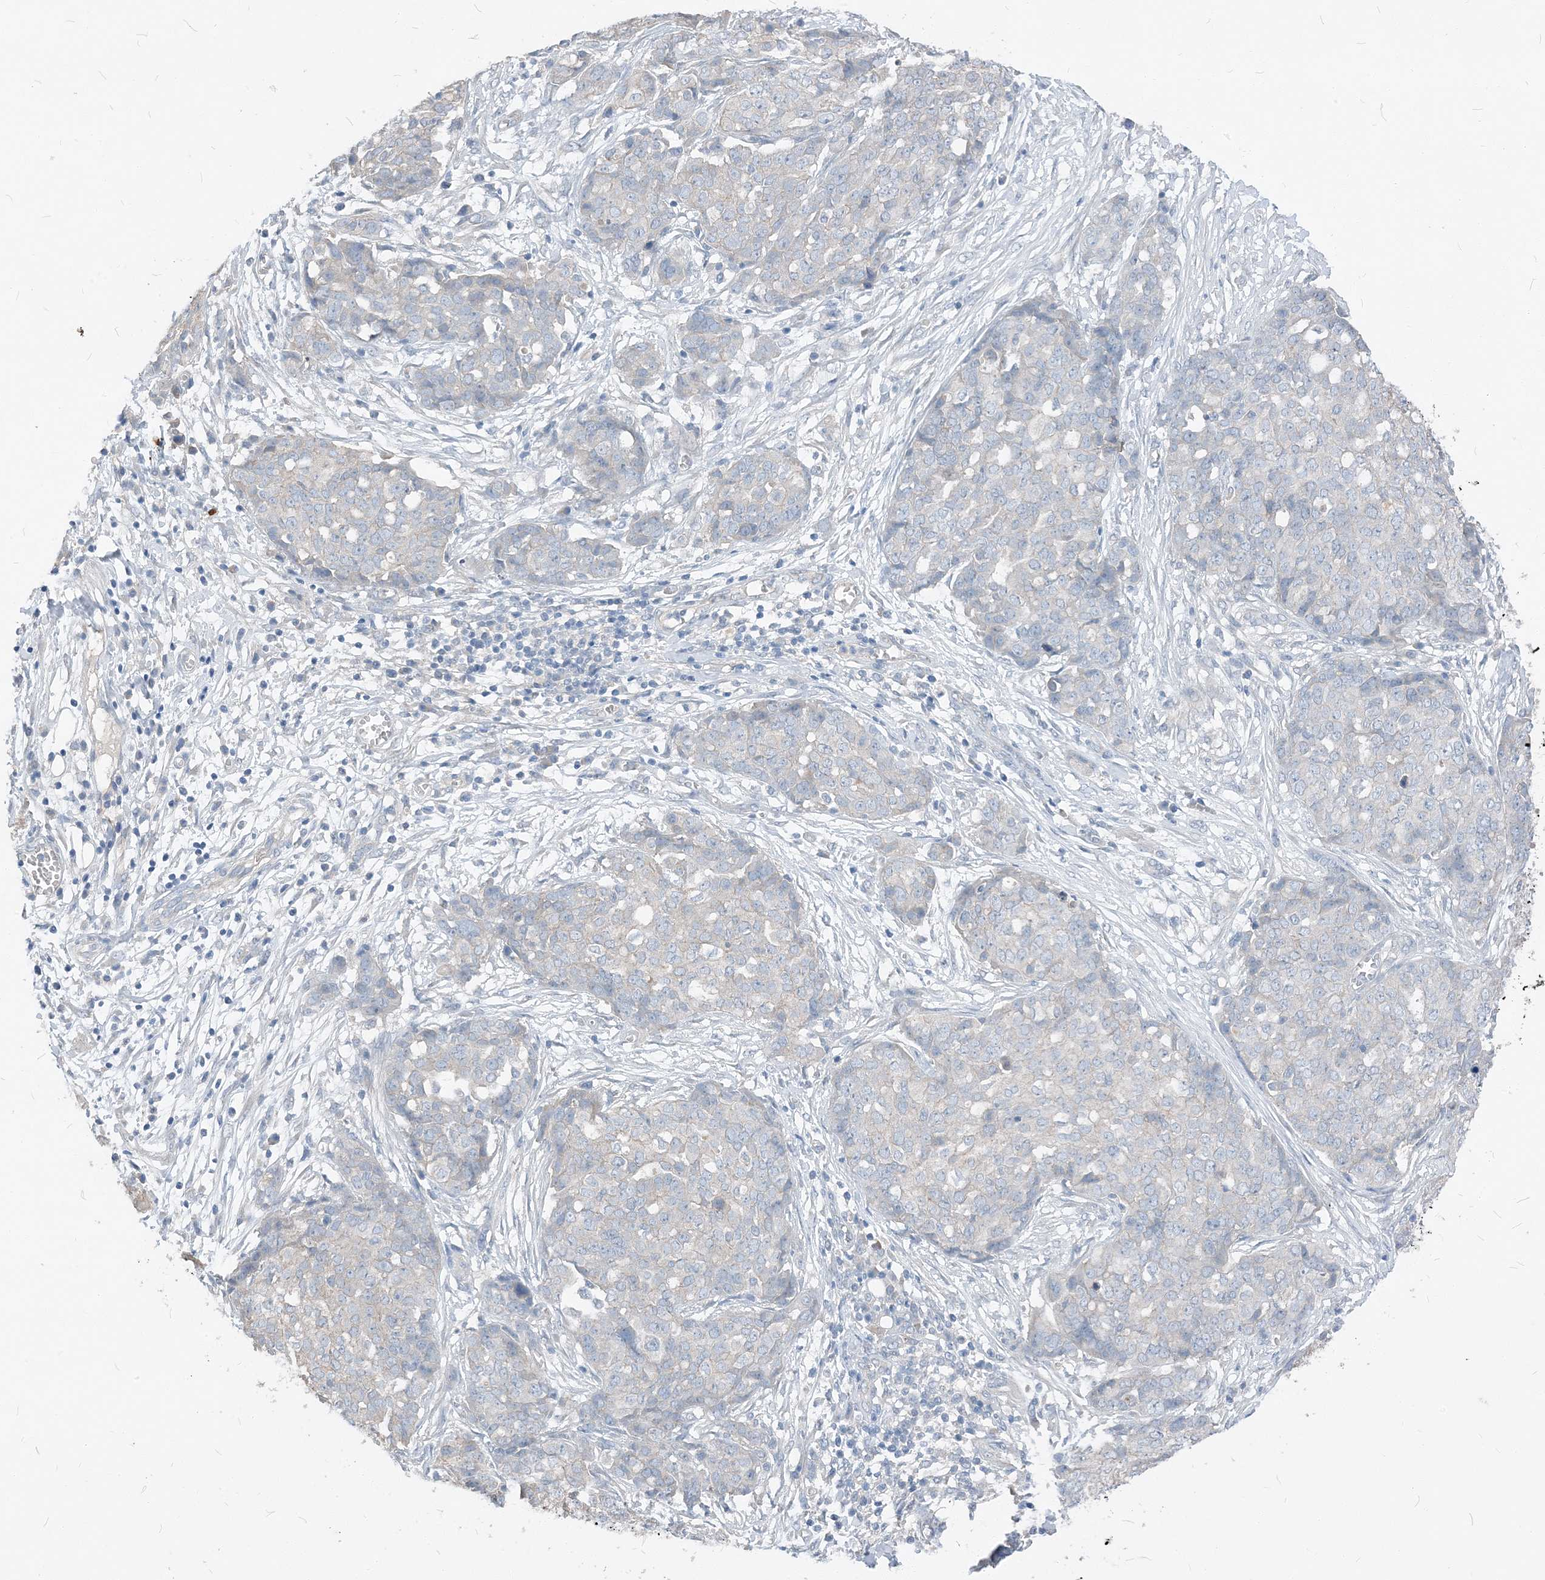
{"staining": {"intensity": "negative", "quantity": "none", "location": "none"}, "tissue": "ovarian cancer", "cell_type": "Tumor cells", "image_type": "cancer", "snomed": [{"axis": "morphology", "description": "Cystadenocarcinoma, serous, NOS"}, {"axis": "topography", "description": "Soft tissue"}, {"axis": "topography", "description": "Ovary"}], "caption": "Tumor cells are negative for protein expression in human ovarian cancer.", "gene": "NCOA7", "patient": {"sex": "female", "age": 57}}